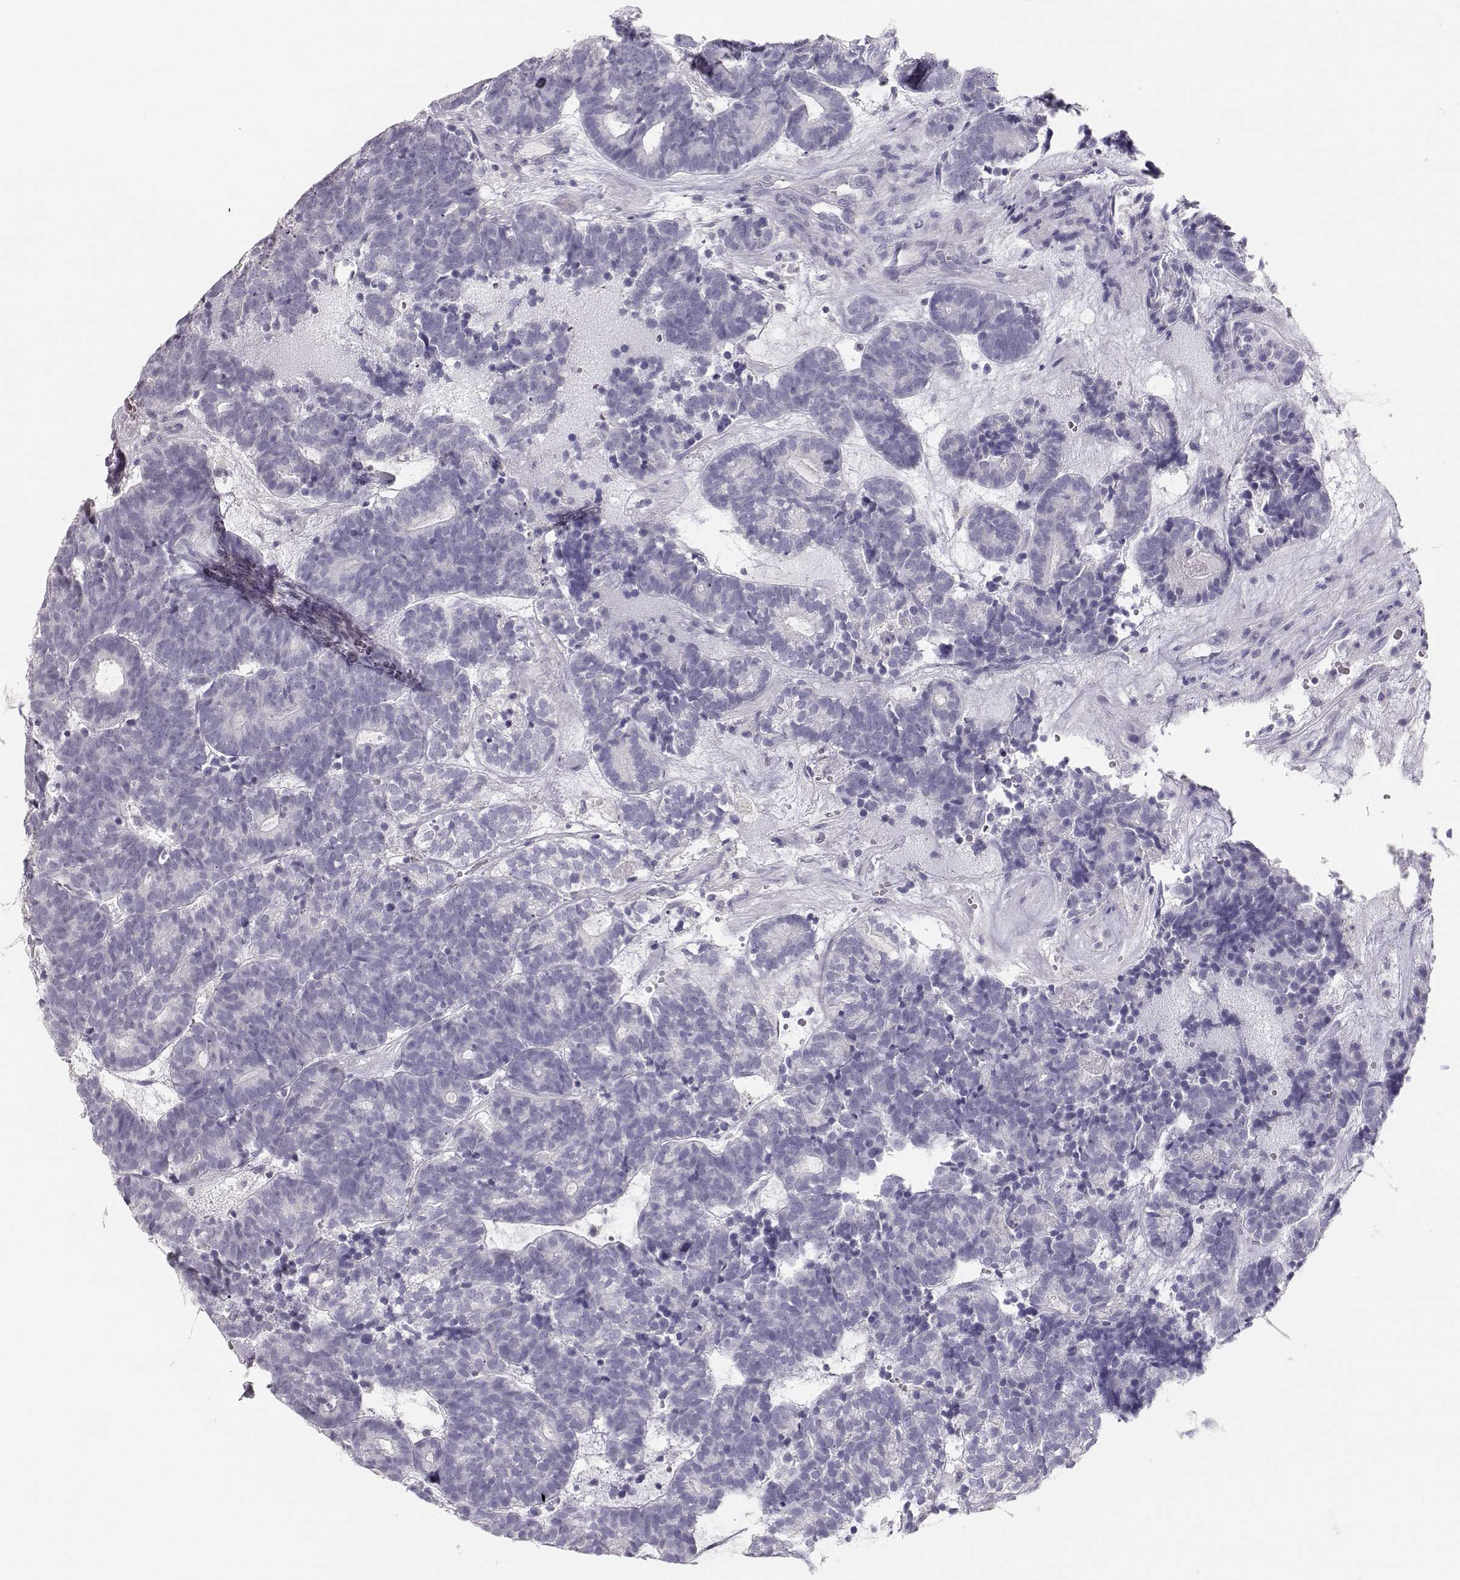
{"staining": {"intensity": "negative", "quantity": "none", "location": "none"}, "tissue": "head and neck cancer", "cell_type": "Tumor cells", "image_type": "cancer", "snomed": [{"axis": "morphology", "description": "Adenocarcinoma, NOS"}, {"axis": "topography", "description": "Head-Neck"}], "caption": "Immunohistochemistry of head and neck cancer (adenocarcinoma) reveals no positivity in tumor cells.", "gene": "LEPR", "patient": {"sex": "female", "age": 81}}